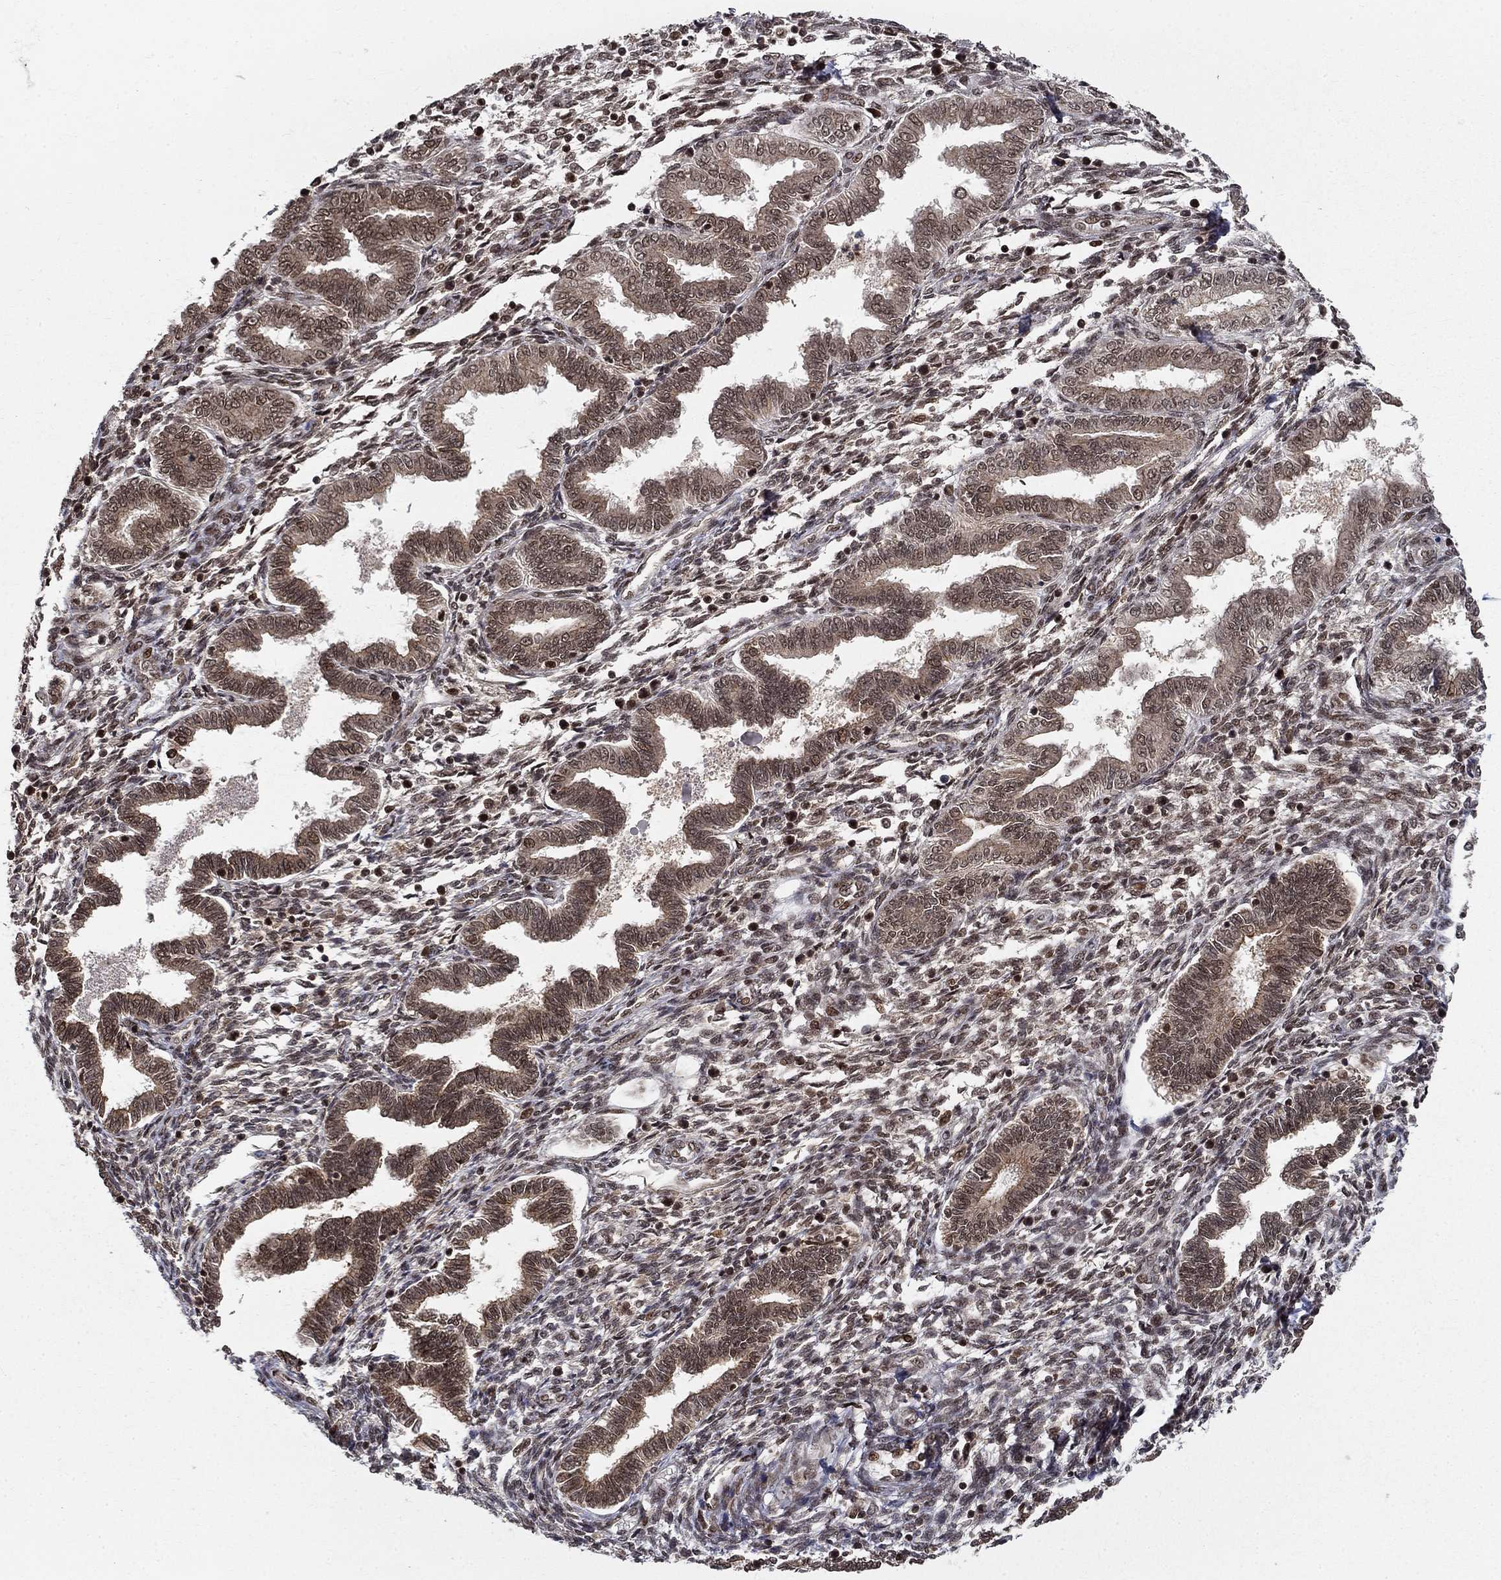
{"staining": {"intensity": "moderate", "quantity": "<25%", "location": "nuclear"}, "tissue": "endometrium", "cell_type": "Cells in endometrial stroma", "image_type": "normal", "snomed": [{"axis": "morphology", "description": "Normal tissue, NOS"}, {"axis": "topography", "description": "Endometrium"}], "caption": "Protein analysis of benign endometrium demonstrates moderate nuclear positivity in about <25% of cells in endometrial stroma.", "gene": "CDCA7L", "patient": {"sex": "female", "age": 42}}